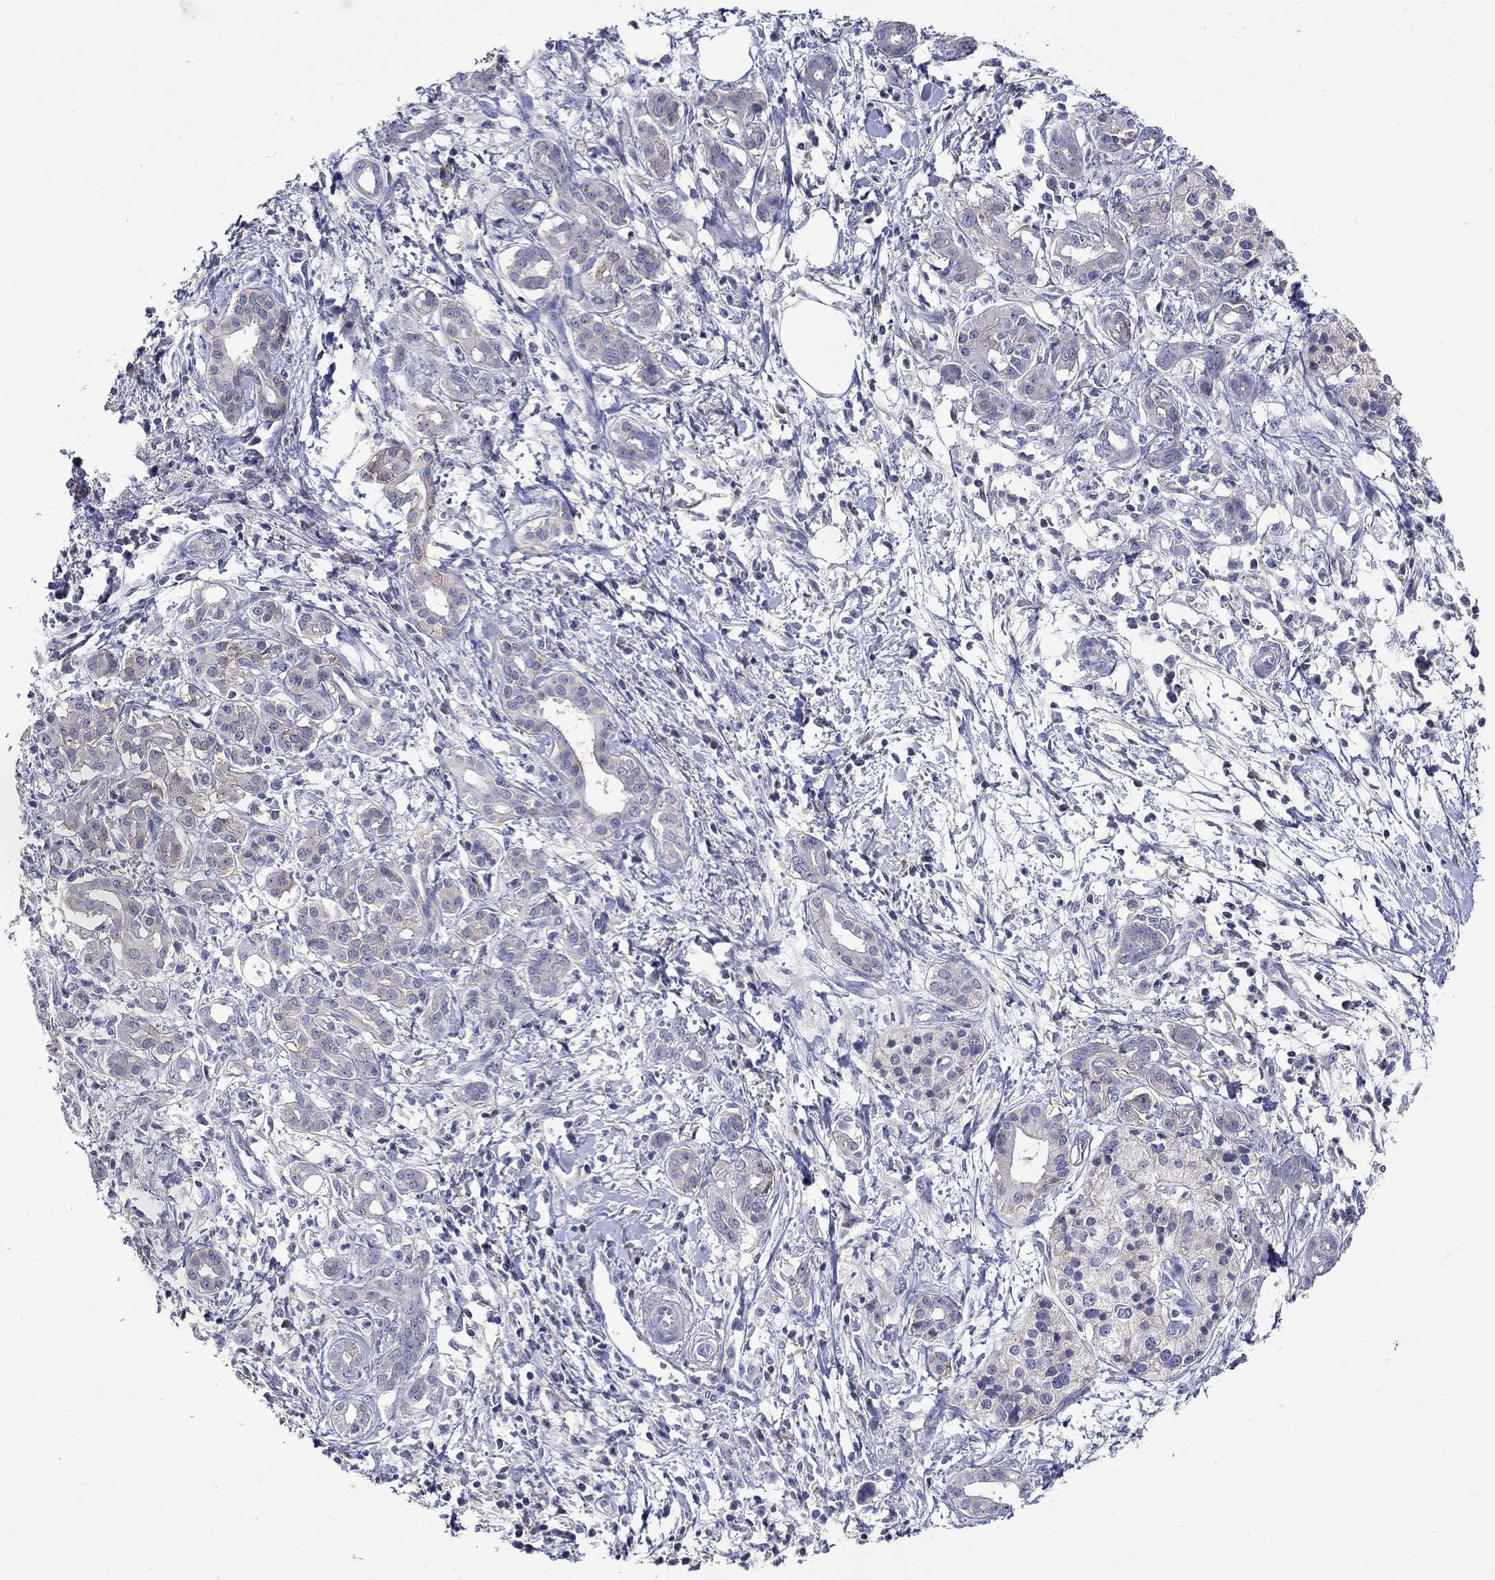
{"staining": {"intensity": "moderate", "quantity": "25%-75%", "location": "cytoplasmic/membranous"}, "tissue": "pancreatic cancer", "cell_type": "Tumor cells", "image_type": "cancer", "snomed": [{"axis": "morphology", "description": "Adenocarcinoma, NOS"}, {"axis": "topography", "description": "Pancreas"}], "caption": "Protein positivity by immunohistochemistry demonstrates moderate cytoplasmic/membranous expression in approximately 25%-75% of tumor cells in pancreatic cancer (adenocarcinoma).", "gene": "SLC30A3", "patient": {"sex": "male", "age": 72}}